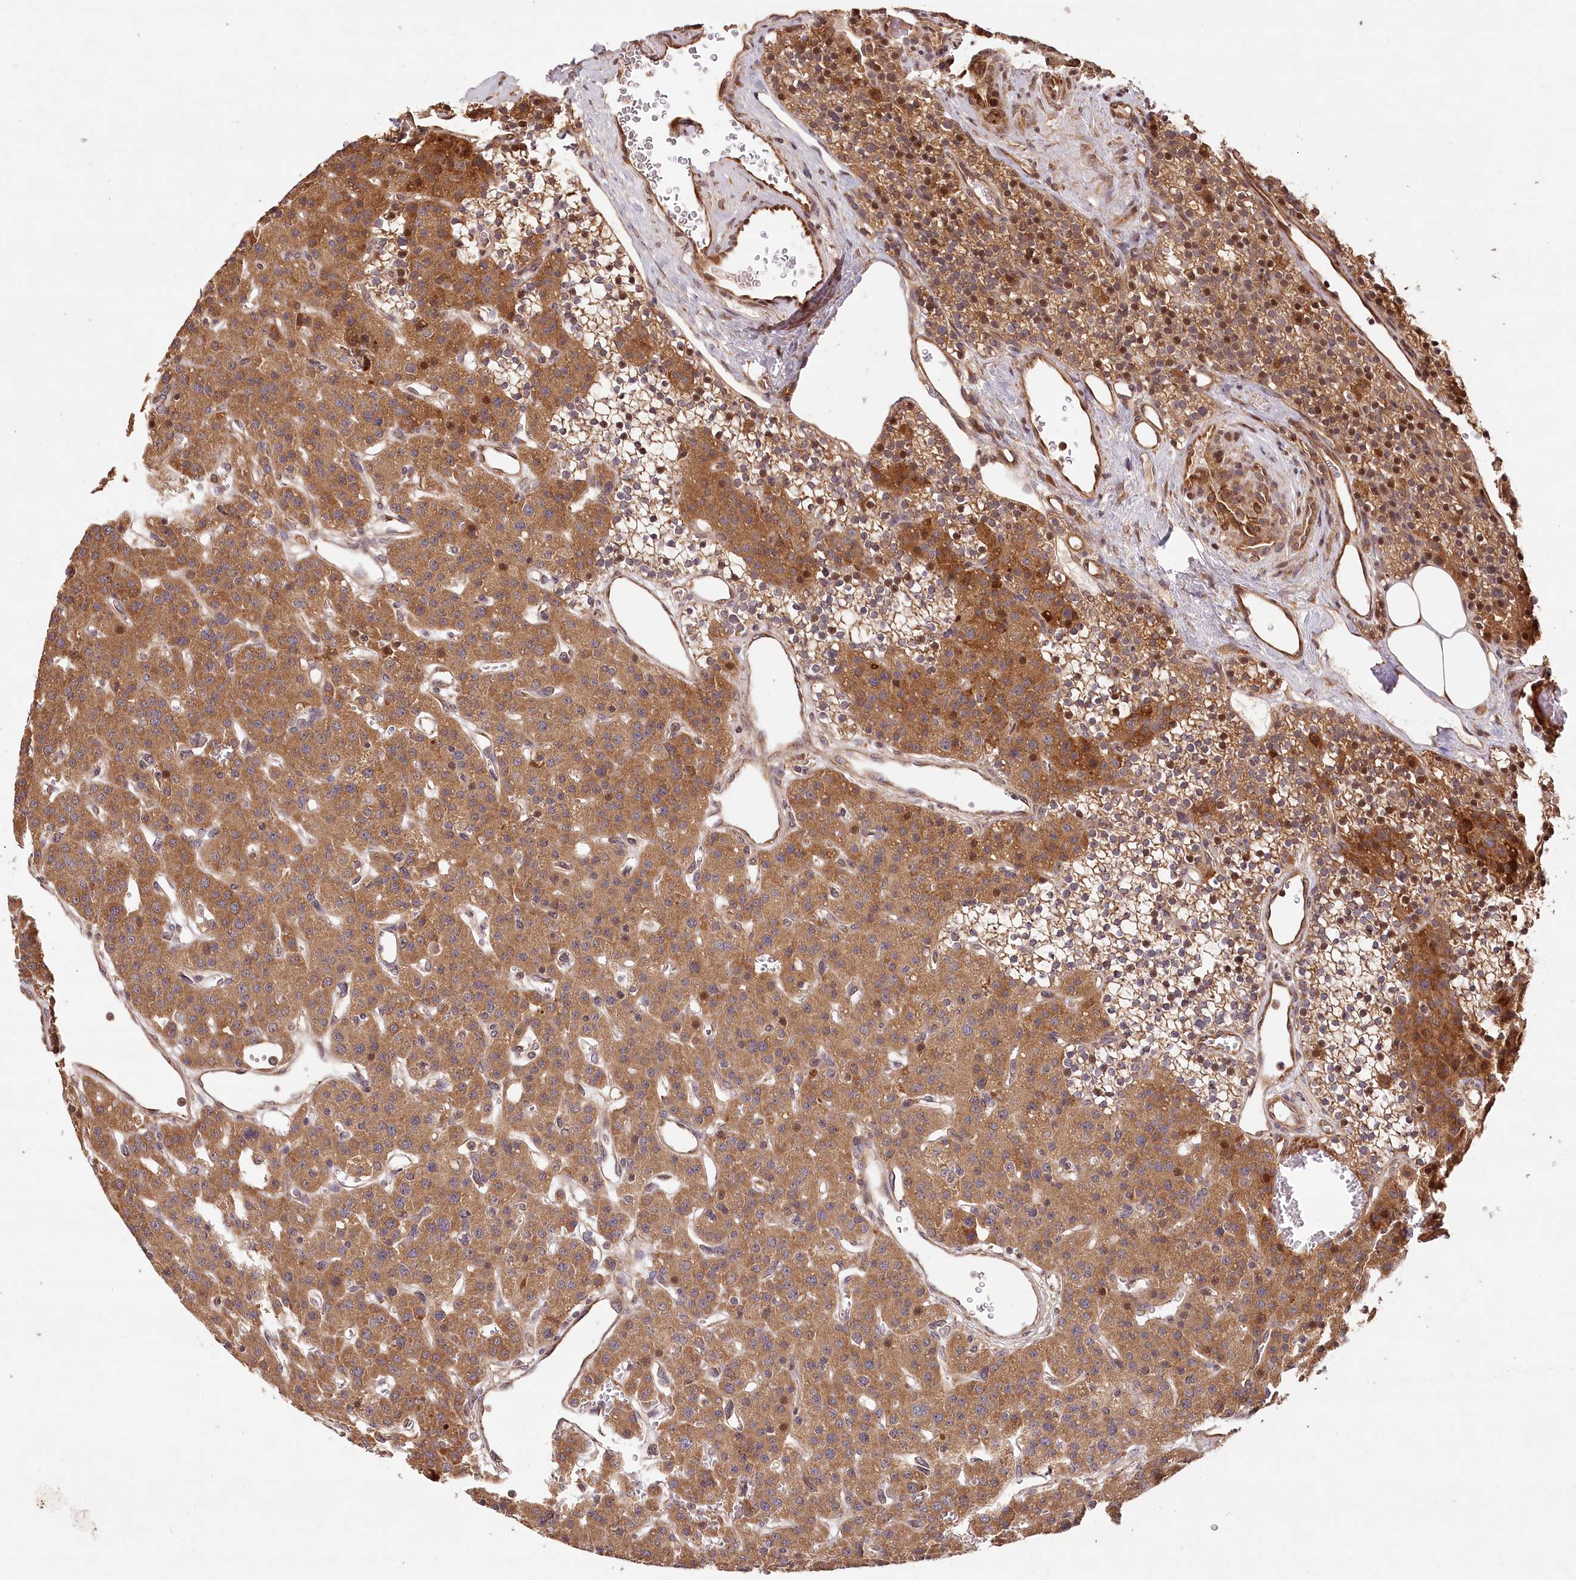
{"staining": {"intensity": "strong", "quantity": ">75%", "location": "cytoplasmic/membranous"}, "tissue": "parathyroid gland", "cell_type": "Glandular cells", "image_type": "normal", "snomed": [{"axis": "morphology", "description": "Normal tissue, NOS"}, {"axis": "morphology", "description": "Adenoma, NOS"}, {"axis": "topography", "description": "Parathyroid gland"}], "caption": "Immunohistochemistry (IHC) (DAB (3,3'-diaminobenzidine)) staining of benign human parathyroid gland reveals strong cytoplasmic/membranous protein staining in approximately >75% of glandular cells.", "gene": "LSS", "patient": {"sex": "female", "age": 81}}